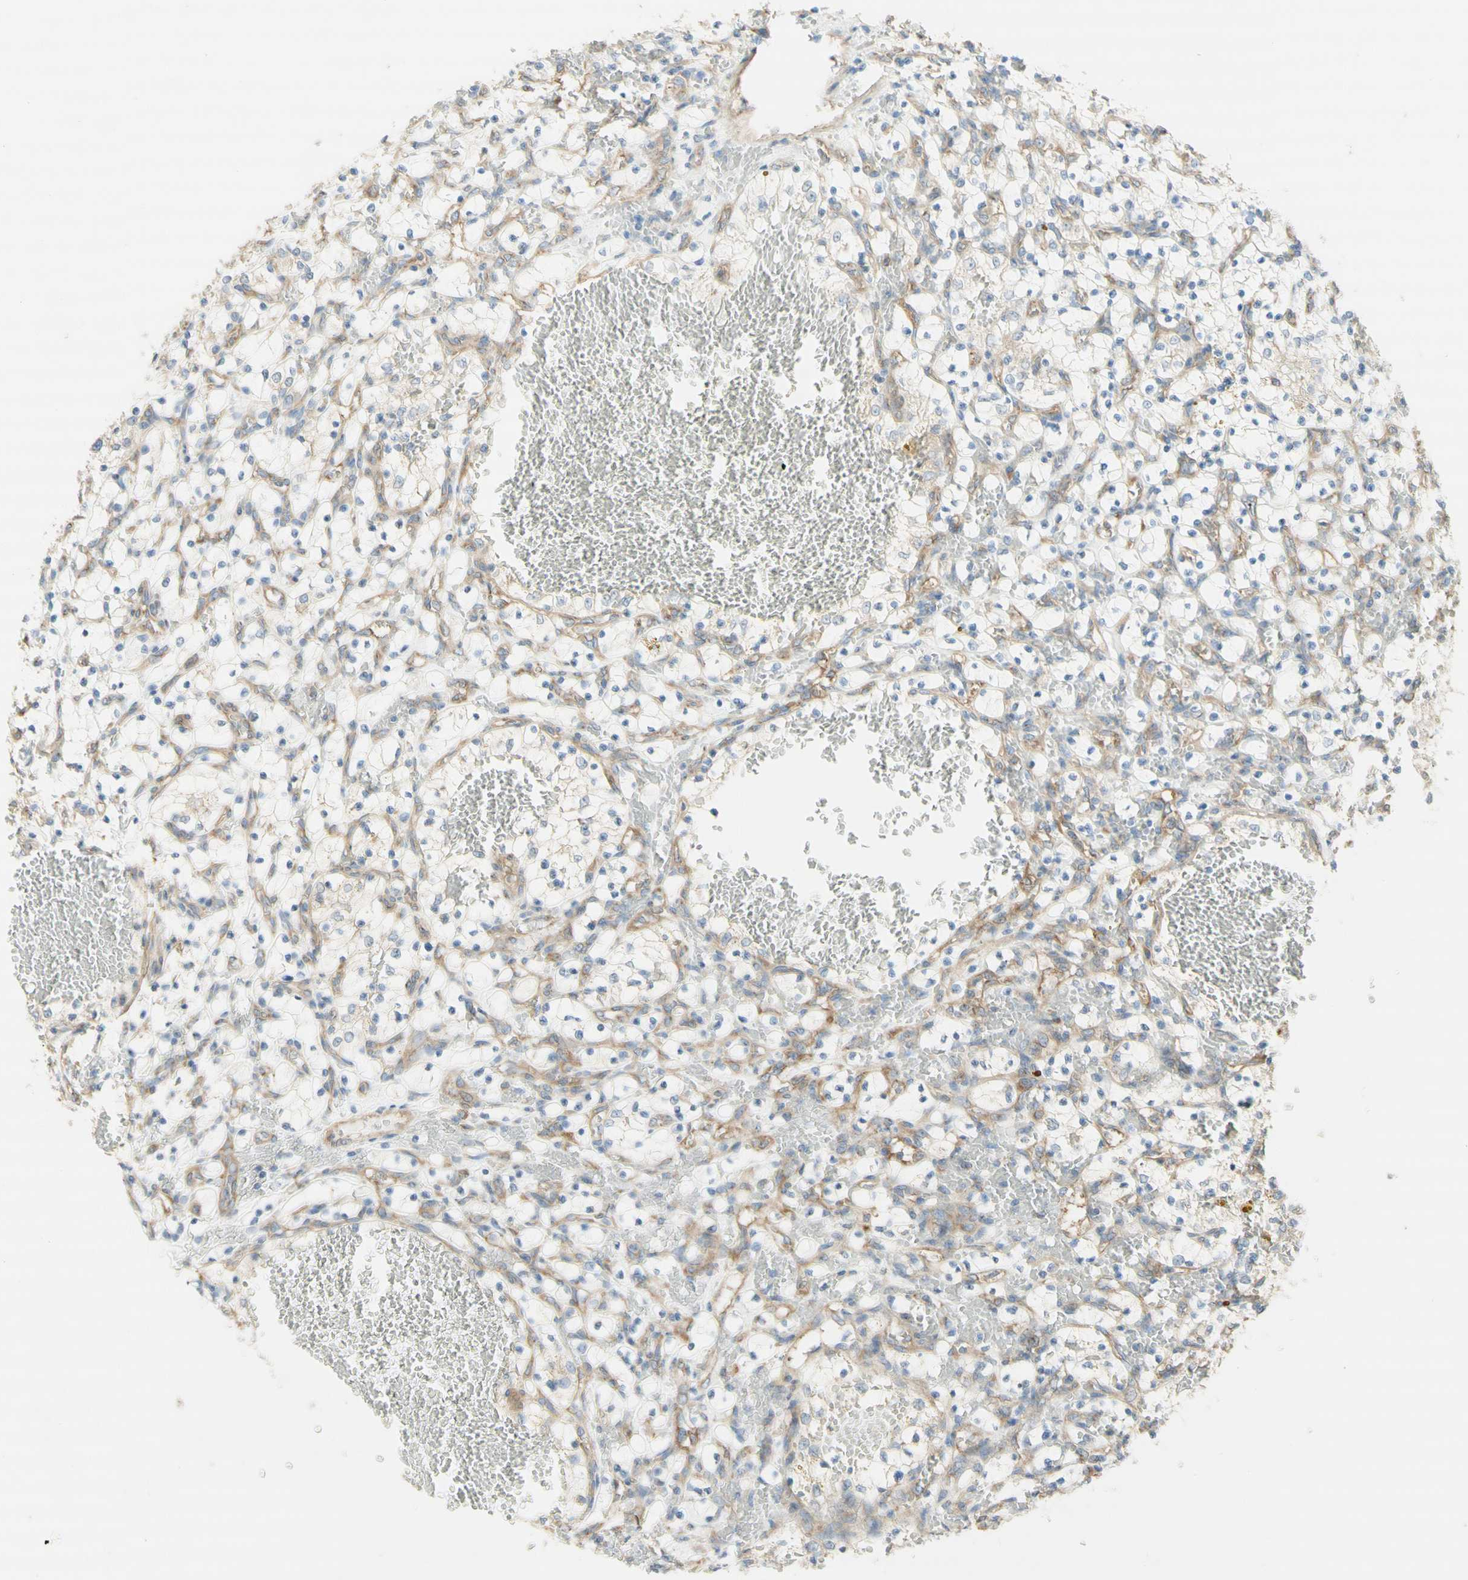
{"staining": {"intensity": "negative", "quantity": "none", "location": "none"}, "tissue": "renal cancer", "cell_type": "Tumor cells", "image_type": "cancer", "snomed": [{"axis": "morphology", "description": "Adenocarcinoma, NOS"}, {"axis": "topography", "description": "Kidney"}], "caption": "Tumor cells are negative for brown protein staining in renal adenocarcinoma.", "gene": "DYNC1H1", "patient": {"sex": "female", "age": 69}}